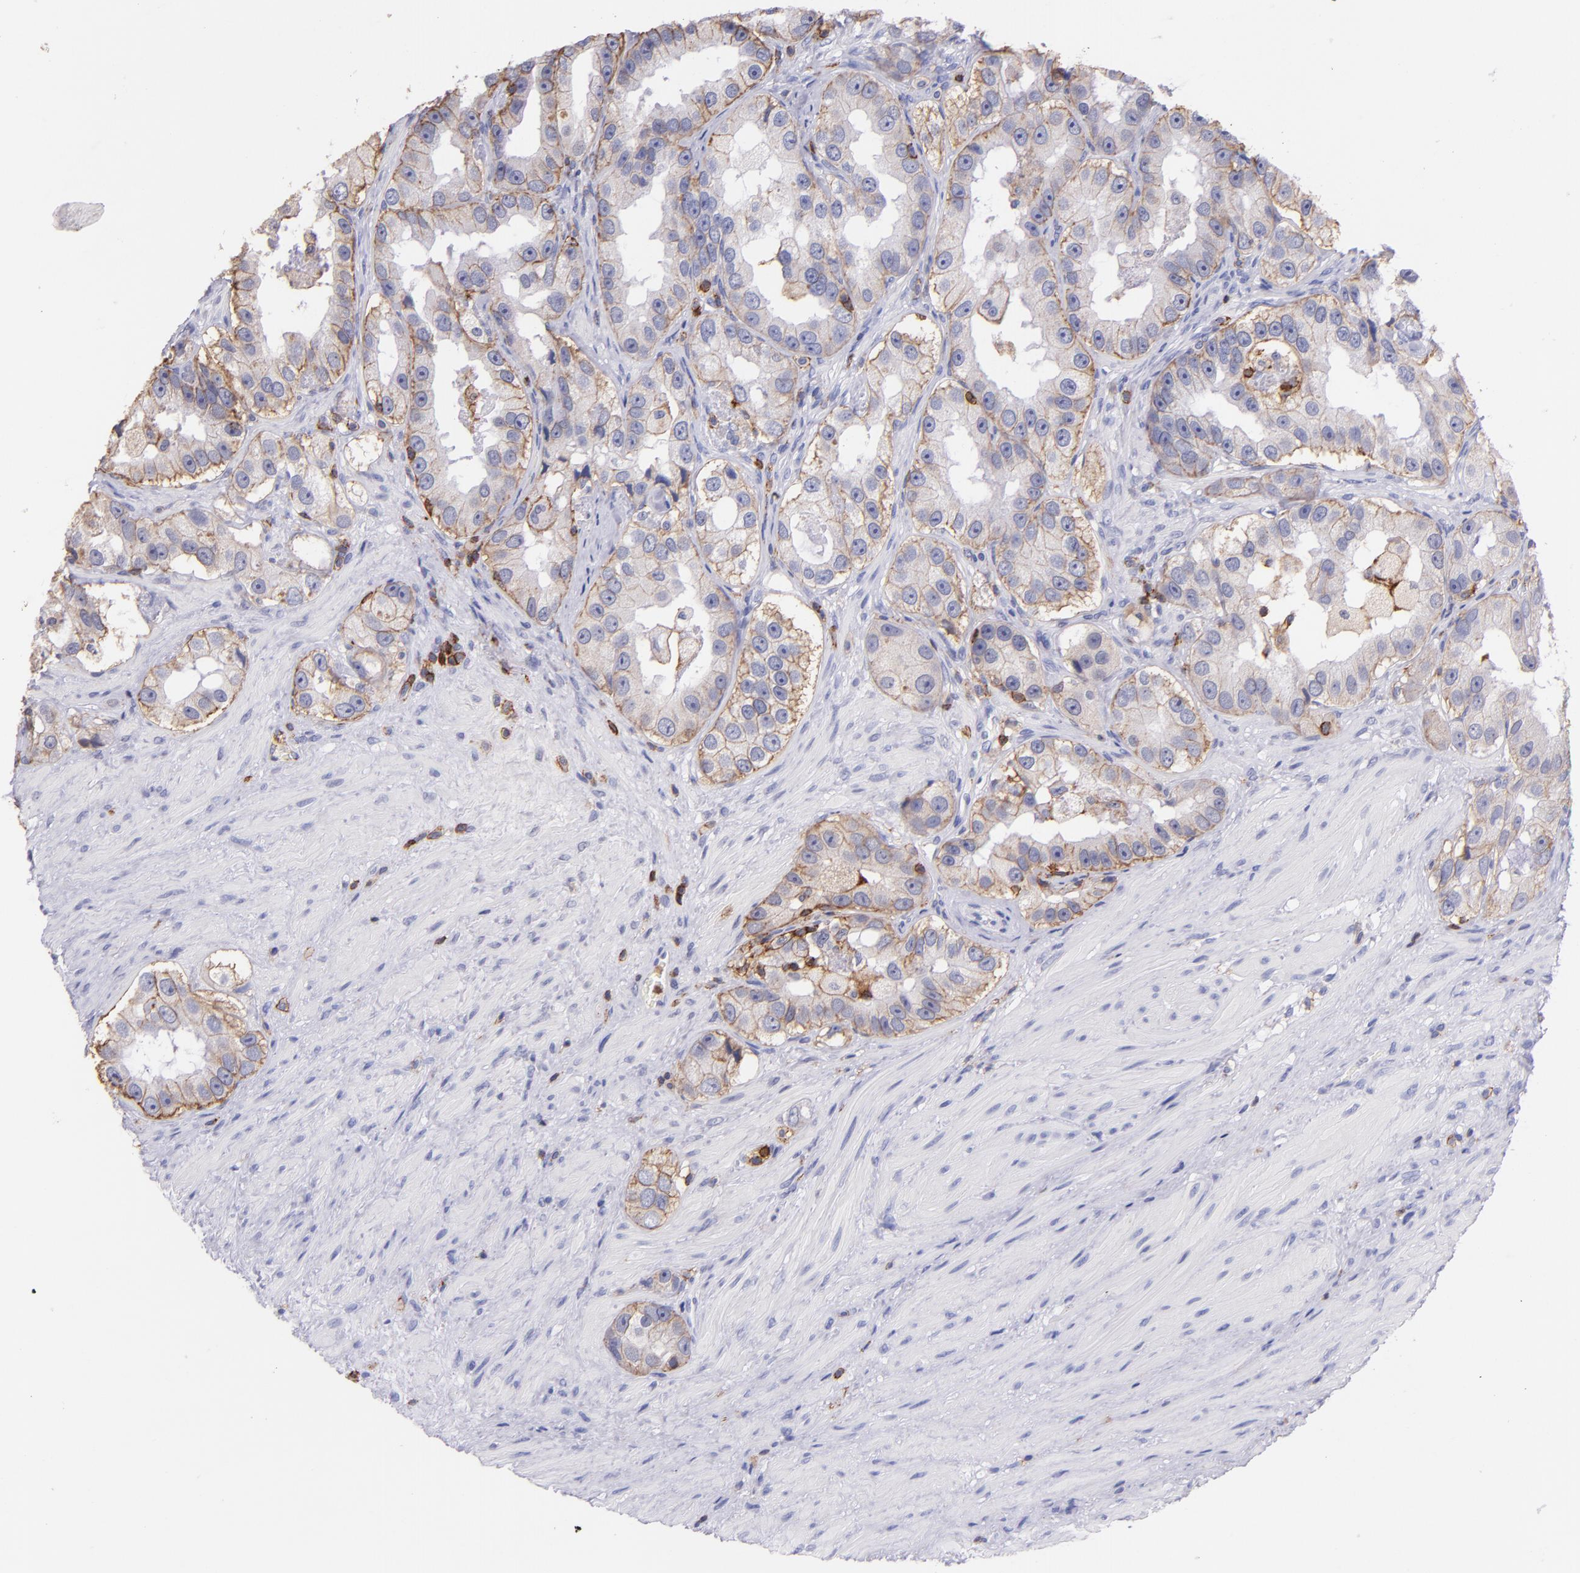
{"staining": {"intensity": "weak", "quantity": "25%-75%", "location": "cytoplasmic/membranous"}, "tissue": "prostate cancer", "cell_type": "Tumor cells", "image_type": "cancer", "snomed": [{"axis": "morphology", "description": "Adenocarcinoma, High grade"}, {"axis": "topography", "description": "Prostate"}], "caption": "A low amount of weak cytoplasmic/membranous staining is present in approximately 25%-75% of tumor cells in high-grade adenocarcinoma (prostate) tissue.", "gene": "SPN", "patient": {"sex": "male", "age": 63}}